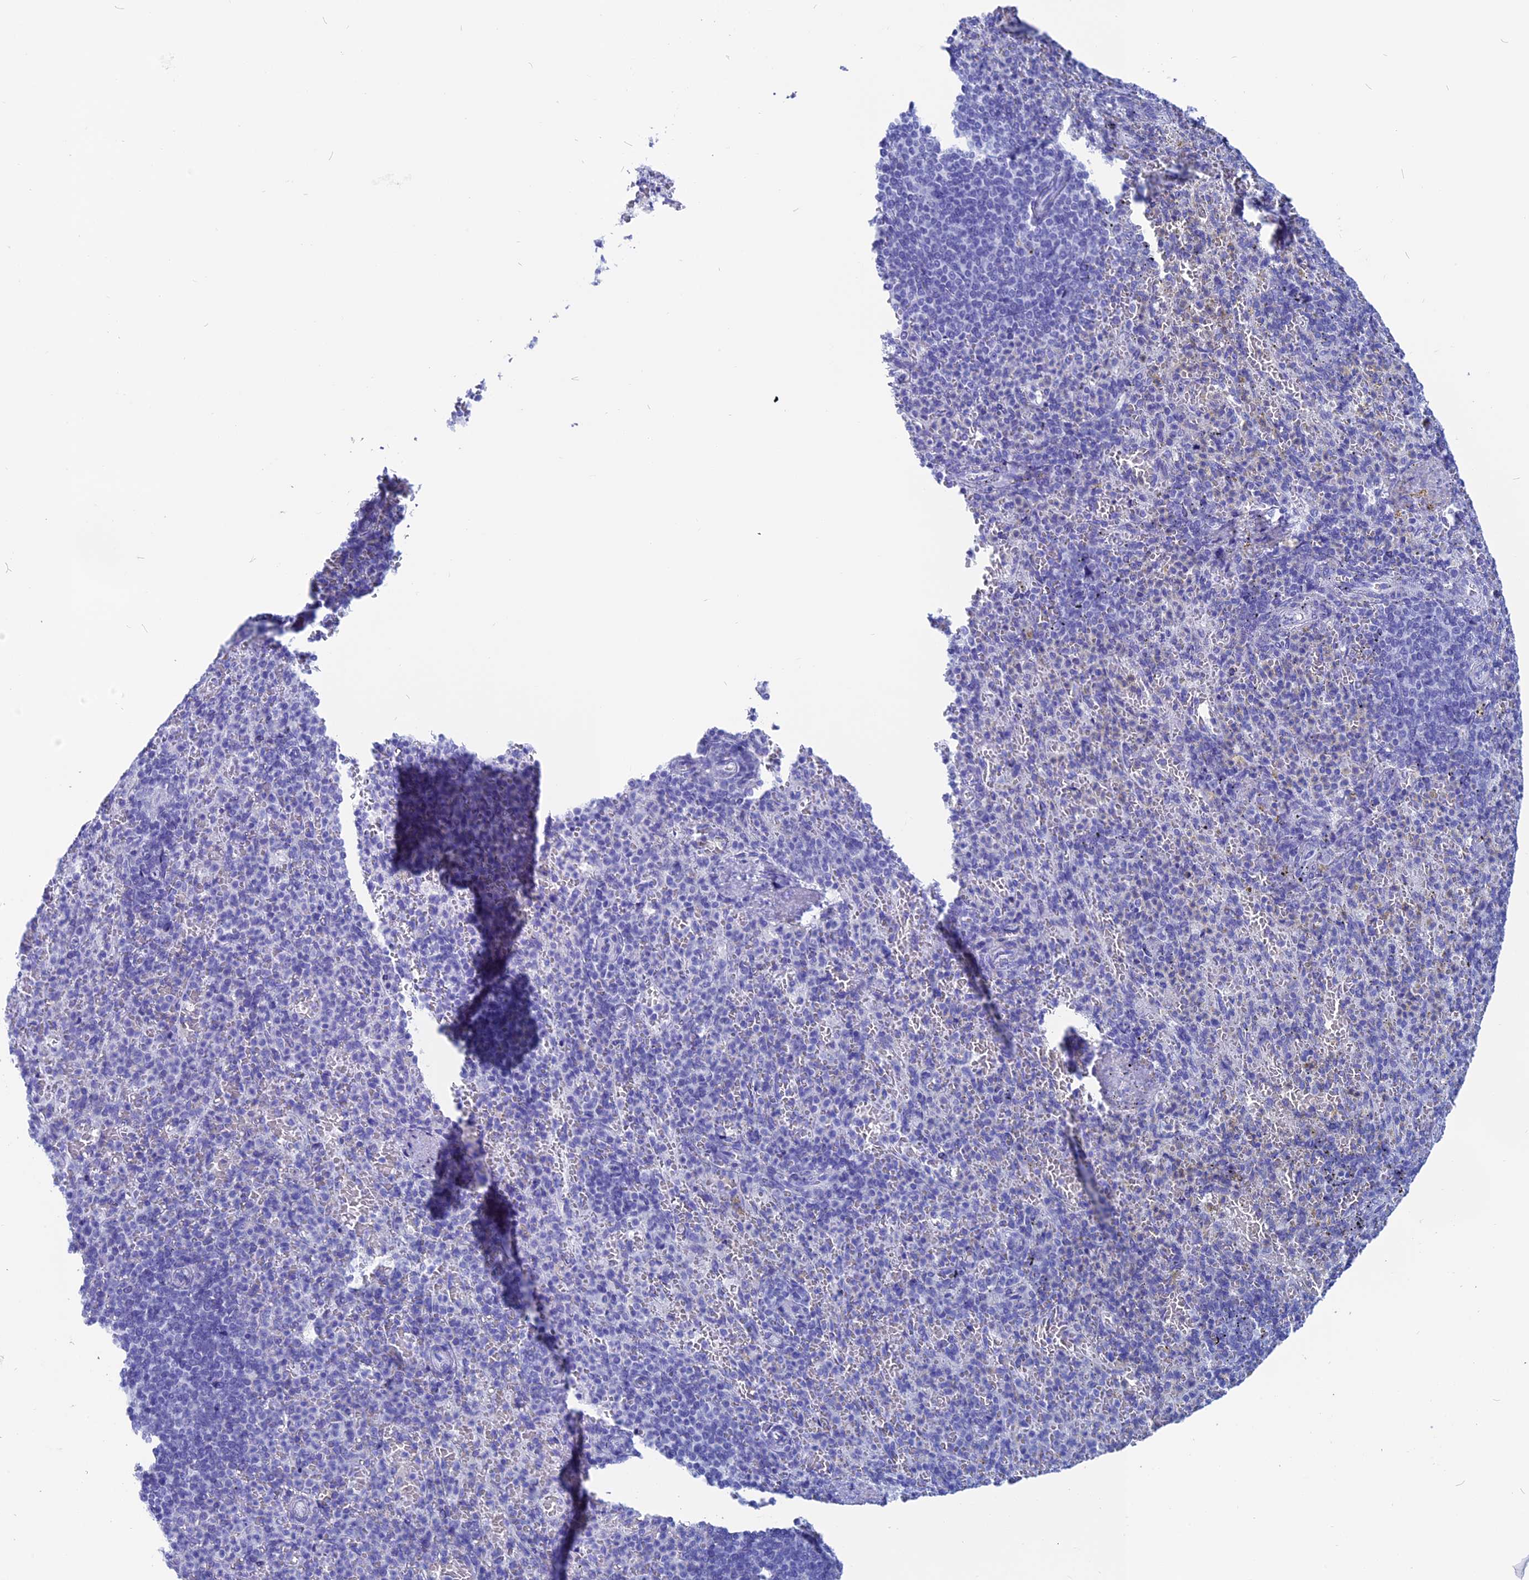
{"staining": {"intensity": "negative", "quantity": "none", "location": "none"}, "tissue": "spleen", "cell_type": "Cells in red pulp", "image_type": "normal", "snomed": [{"axis": "morphology", "description": "Normal tissue, NOS"}, {"axis": "topography", "description": "Spleen"}], "caption": "DAB (3,3'-diaminobenzidine) immunohistochemical staining of benign human spleen reveals no significant positivity in cells in red pulp.", "gene": "ANKRD29", "patient": {"sex": "female", "age": 74}}